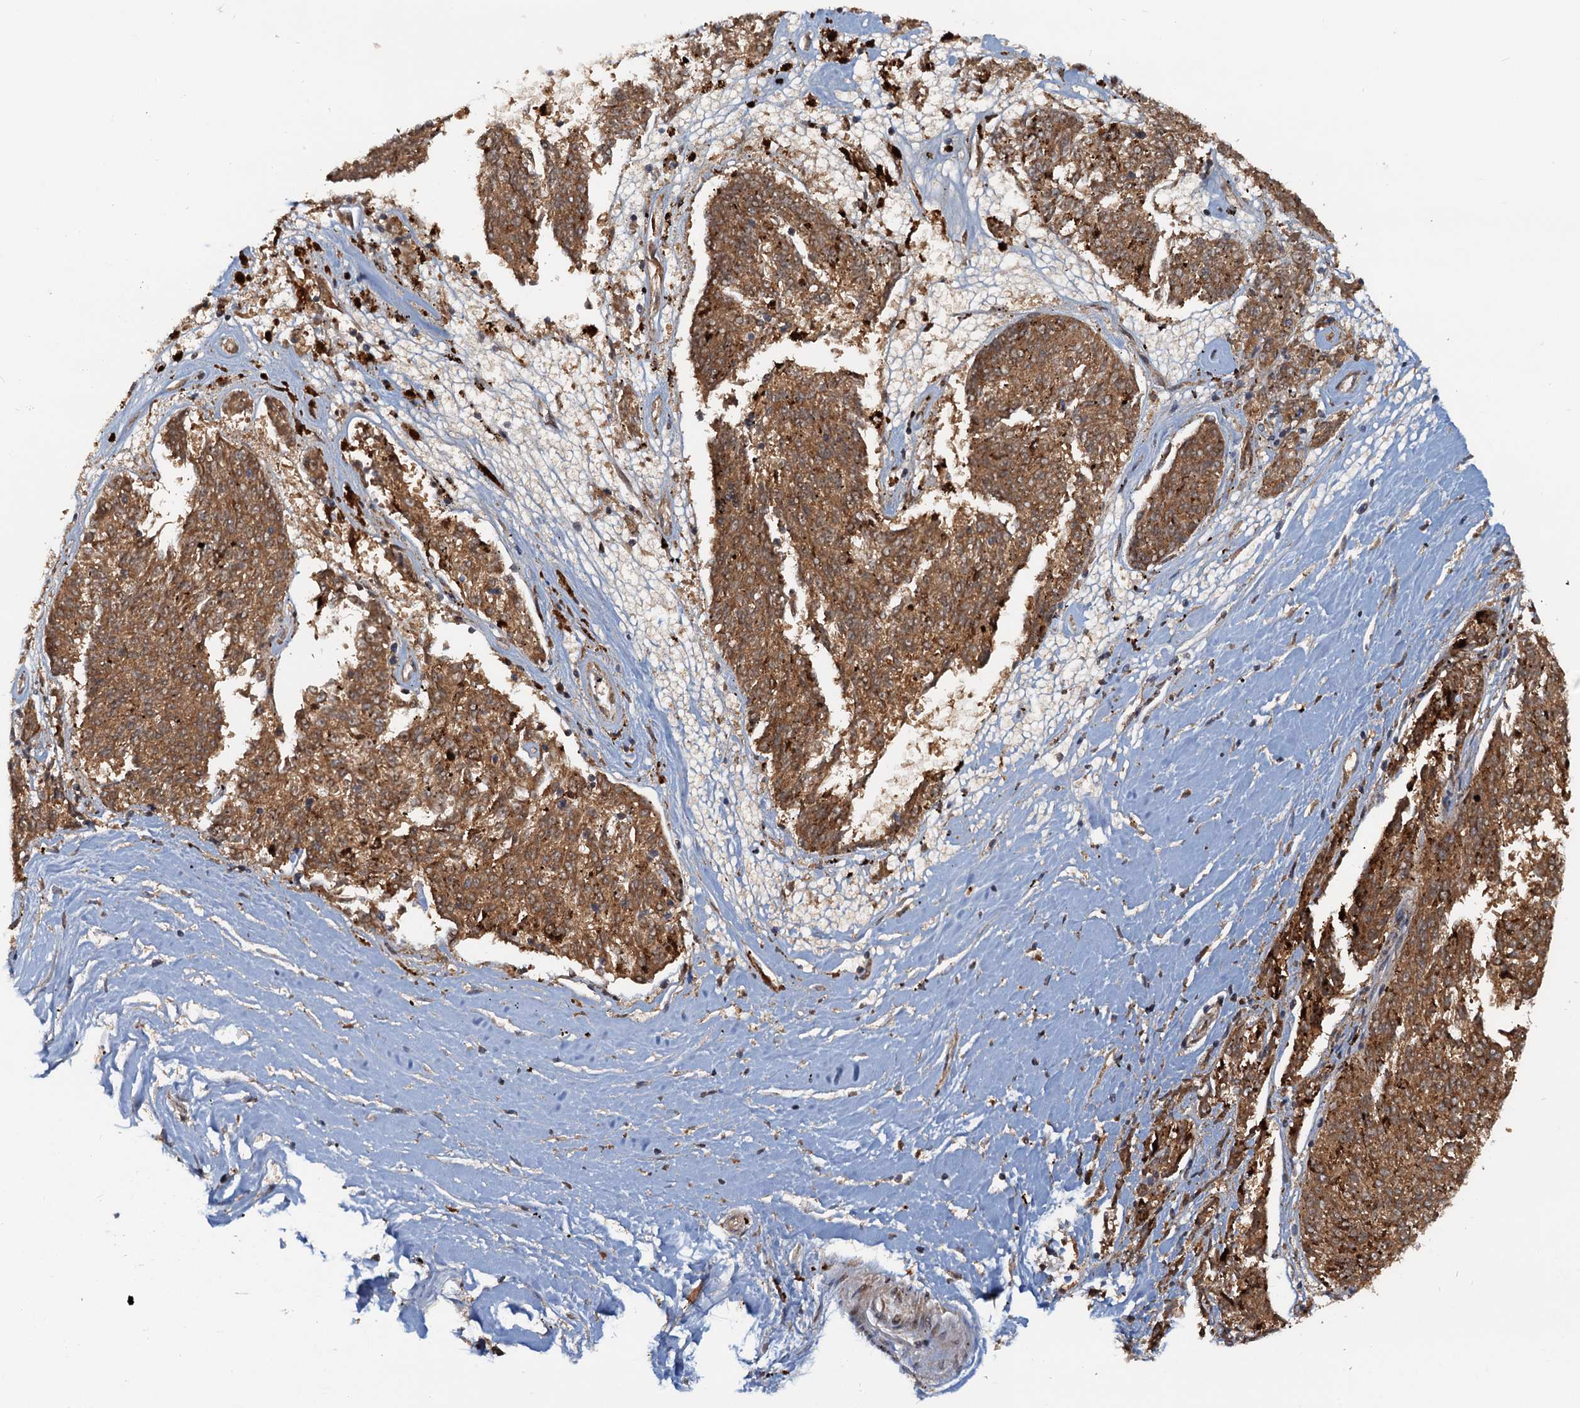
{"staining": {"intensity": "moderate", "quantity": ">75%", "location": "cytoplasmic/membranous"}, "tissue": "melanoma", "cell_type": "Tumor cells", "image_type": "cancer", "snomed": [{"axis": "morphology", "description": "Malignant melanoma, NOS"}, {"axis": "topography", "description": "Skin"}], "caption": "High-magnification brightfield microscopy of malignant melanoma stained with DAB (brown) and counterstained with hematoxylin (blue). tumor cells exhibit moderate cytoplasmic/membranous staining is appreciated in approximately>75% of cells.", "gene": "TOLLIP", "patient": {"sex": "female", "age": 72}}